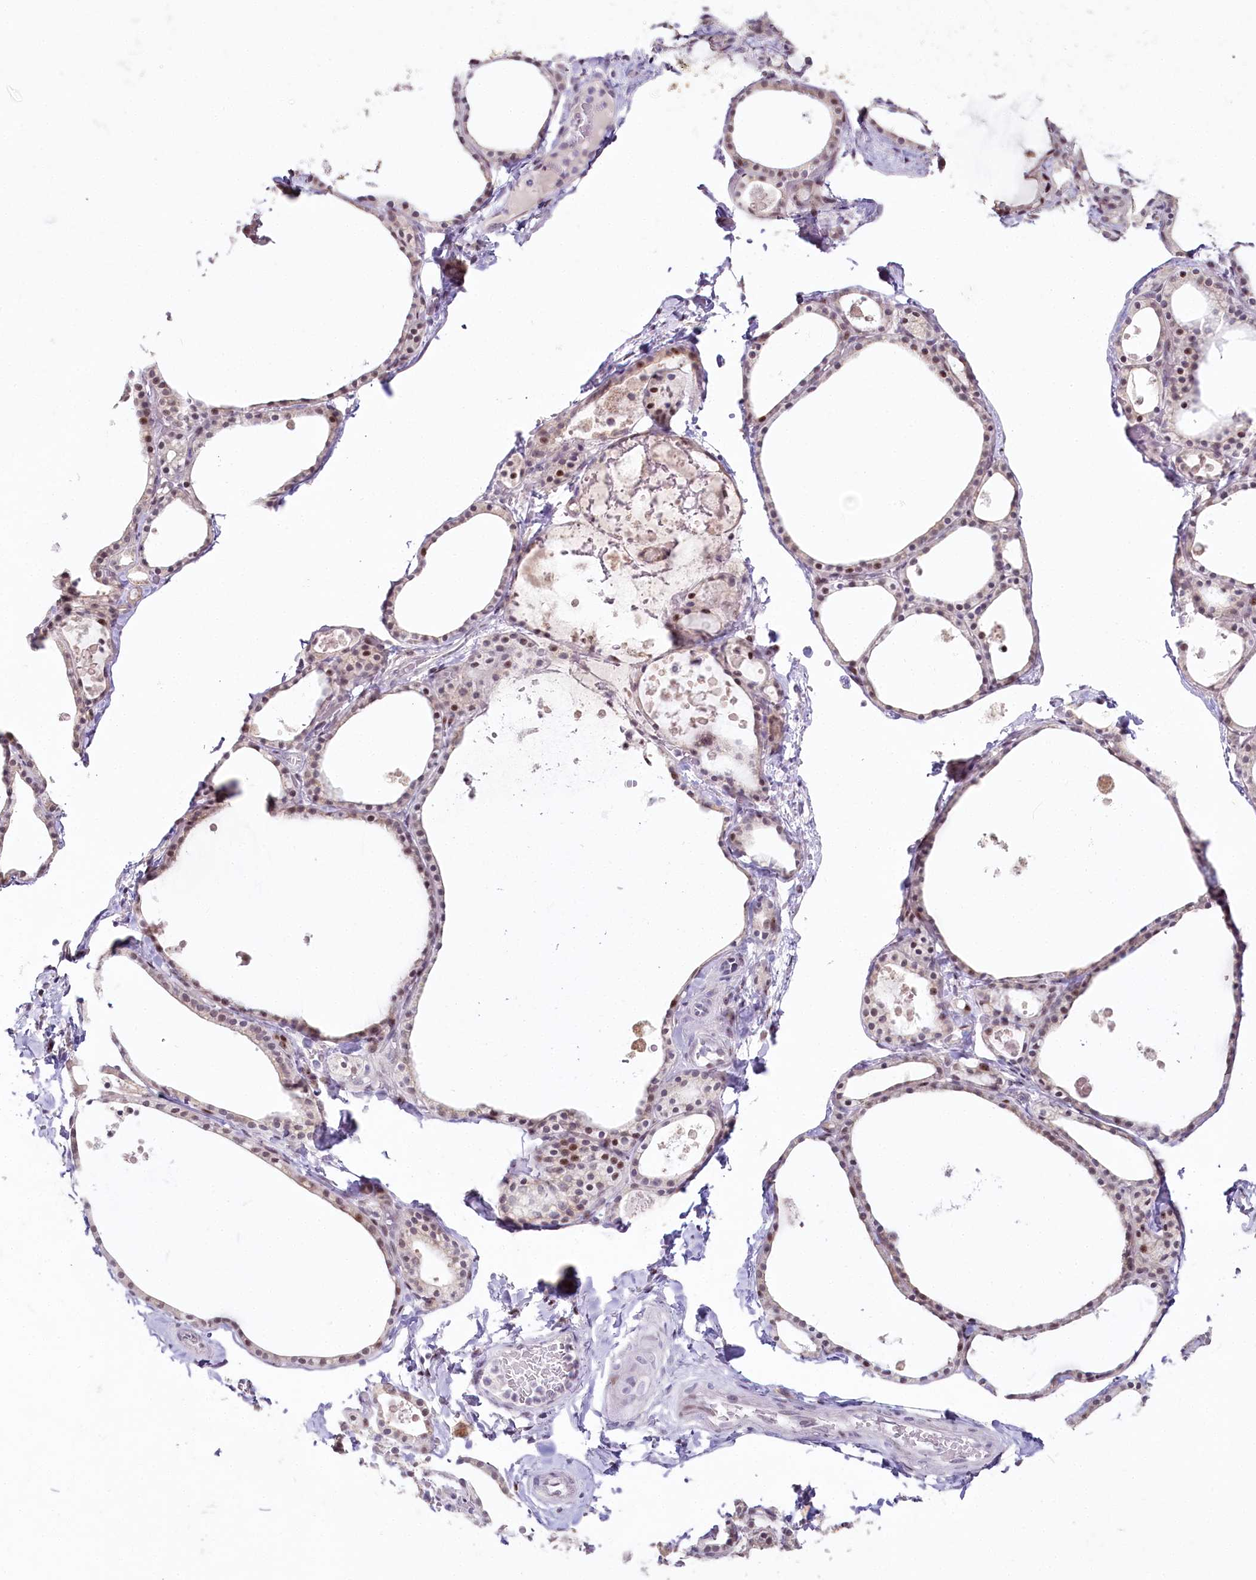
{"staining": {"intensity": "moderate", "quantity": "25%-75%", "location": "nuclear"}, "tissue": "thyroid gland", "cell_type": "Glandular cells", "image_type": "normal", "snomed": [{"axis": "morphology", "description": "Normal tissue, NOS"}, {"axis": "topography", "description": "Thyroid gland"}], "caption": "Immunohistochemistry (IHC) staining of unremarkable thyroid gland, which reveals medium levels of moderate nuclear staining in approximately 25%-75% of glandular cells indicating moderate nuclear protein positivity. The staining was performed using DAB (3,3'-diaminobenzidine) (brown) for protein detection and nuclei were counterstained in hematoxylin (blue).", "gene": "HPD", "patient": {"sex": "male", "age": 56}}